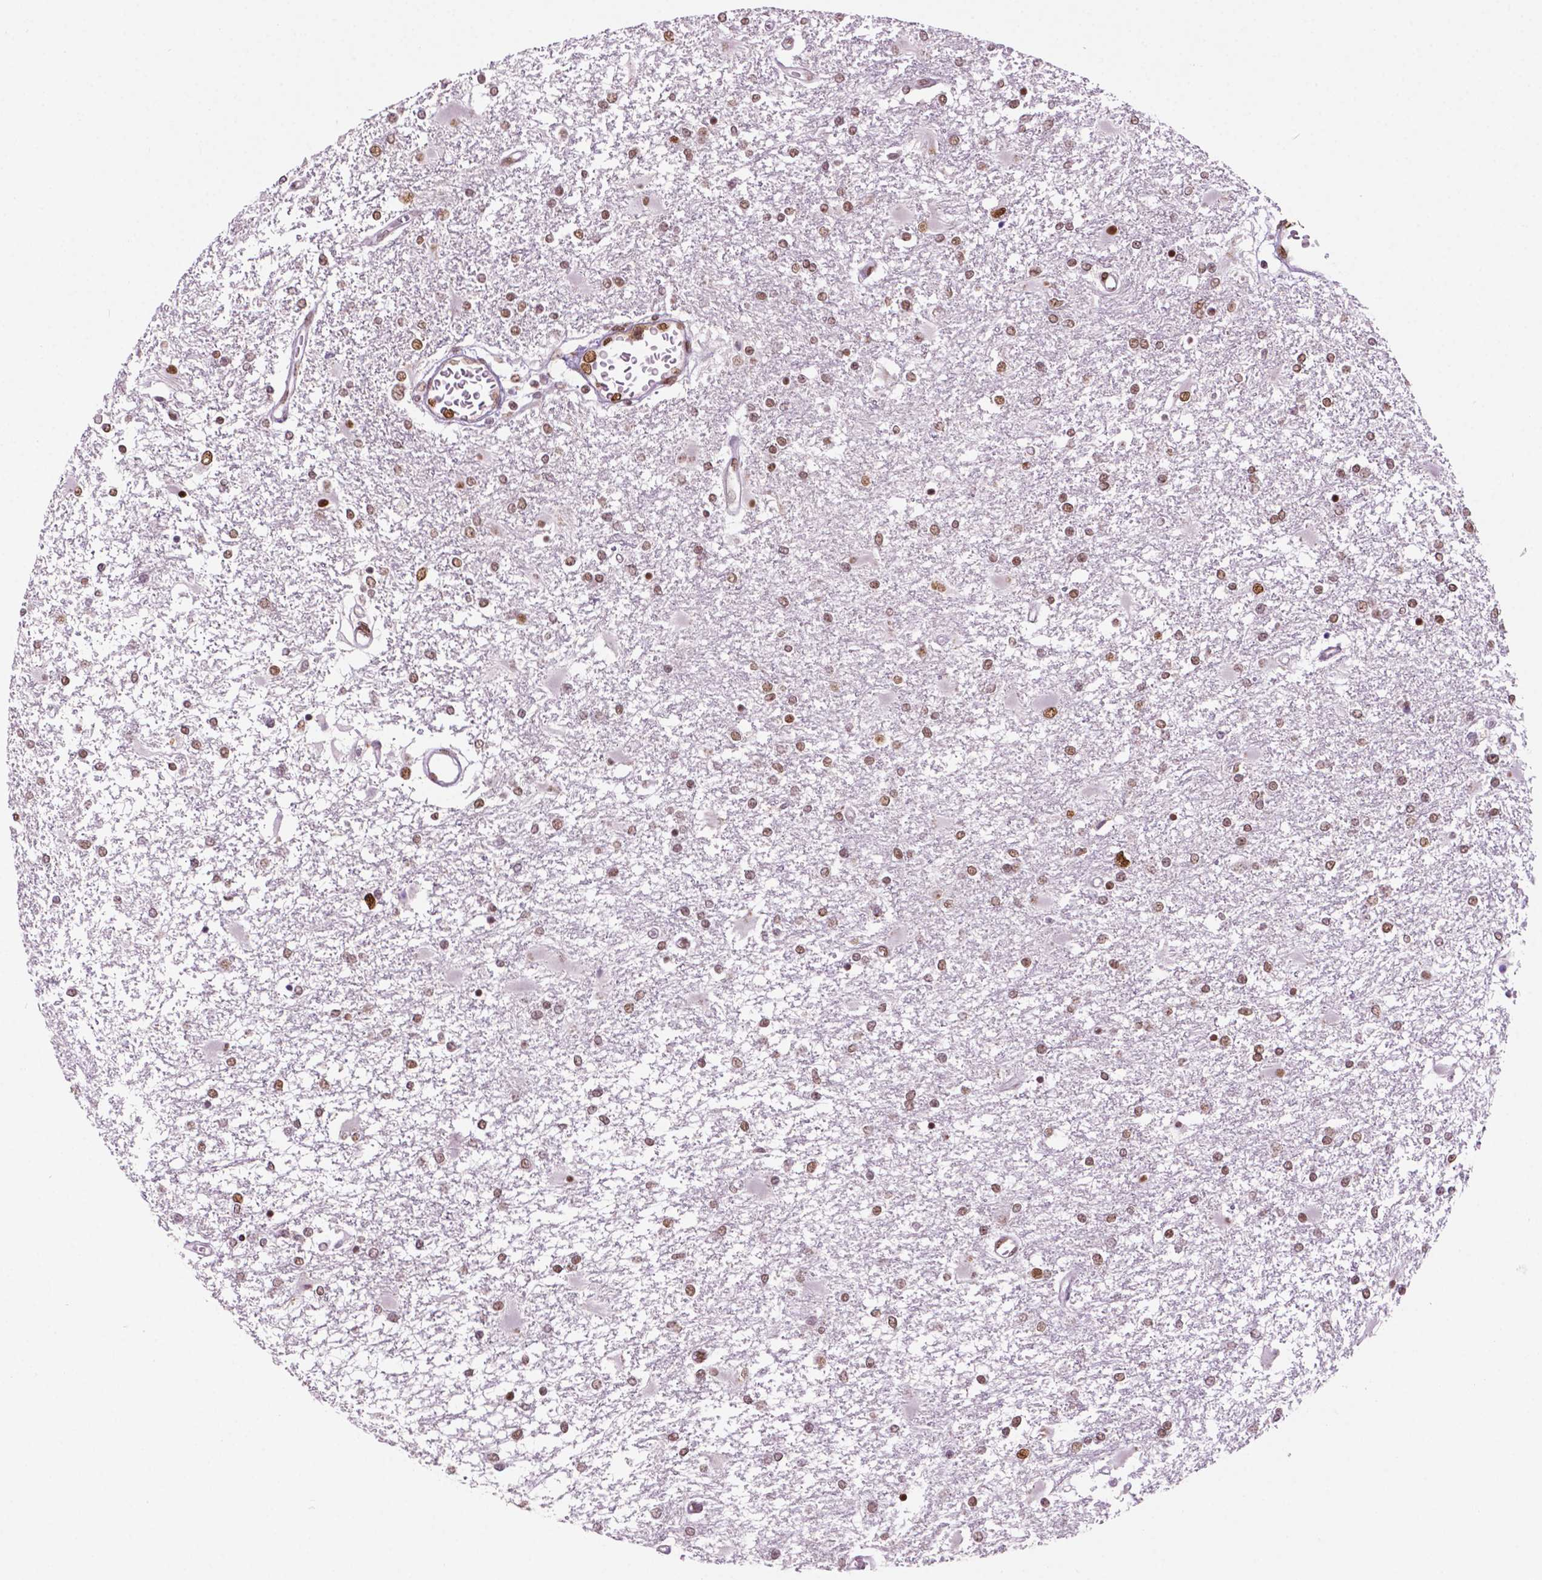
{"staining": {"intensity": "weak", "quantity": ">75%", "location": "nuclear"}, "tissue": "glioma", "cell_type": "Tumor cells", "image_type": "cancer", "snomed": [{"axis": "morphology", "description": "Glioma, malignant, High grade"}, {"axis": "topography", "description": "Cerebral cortex"}], "caption": "Immunohistochemical staining of human glioma shows low levels of weak nuclear expression in about >75% of tumor cells. (Brightfield microscopy of DAB IHC at high magnification).", "gene": "MLH1", "patient": {"sex": "male", "age": 79}}